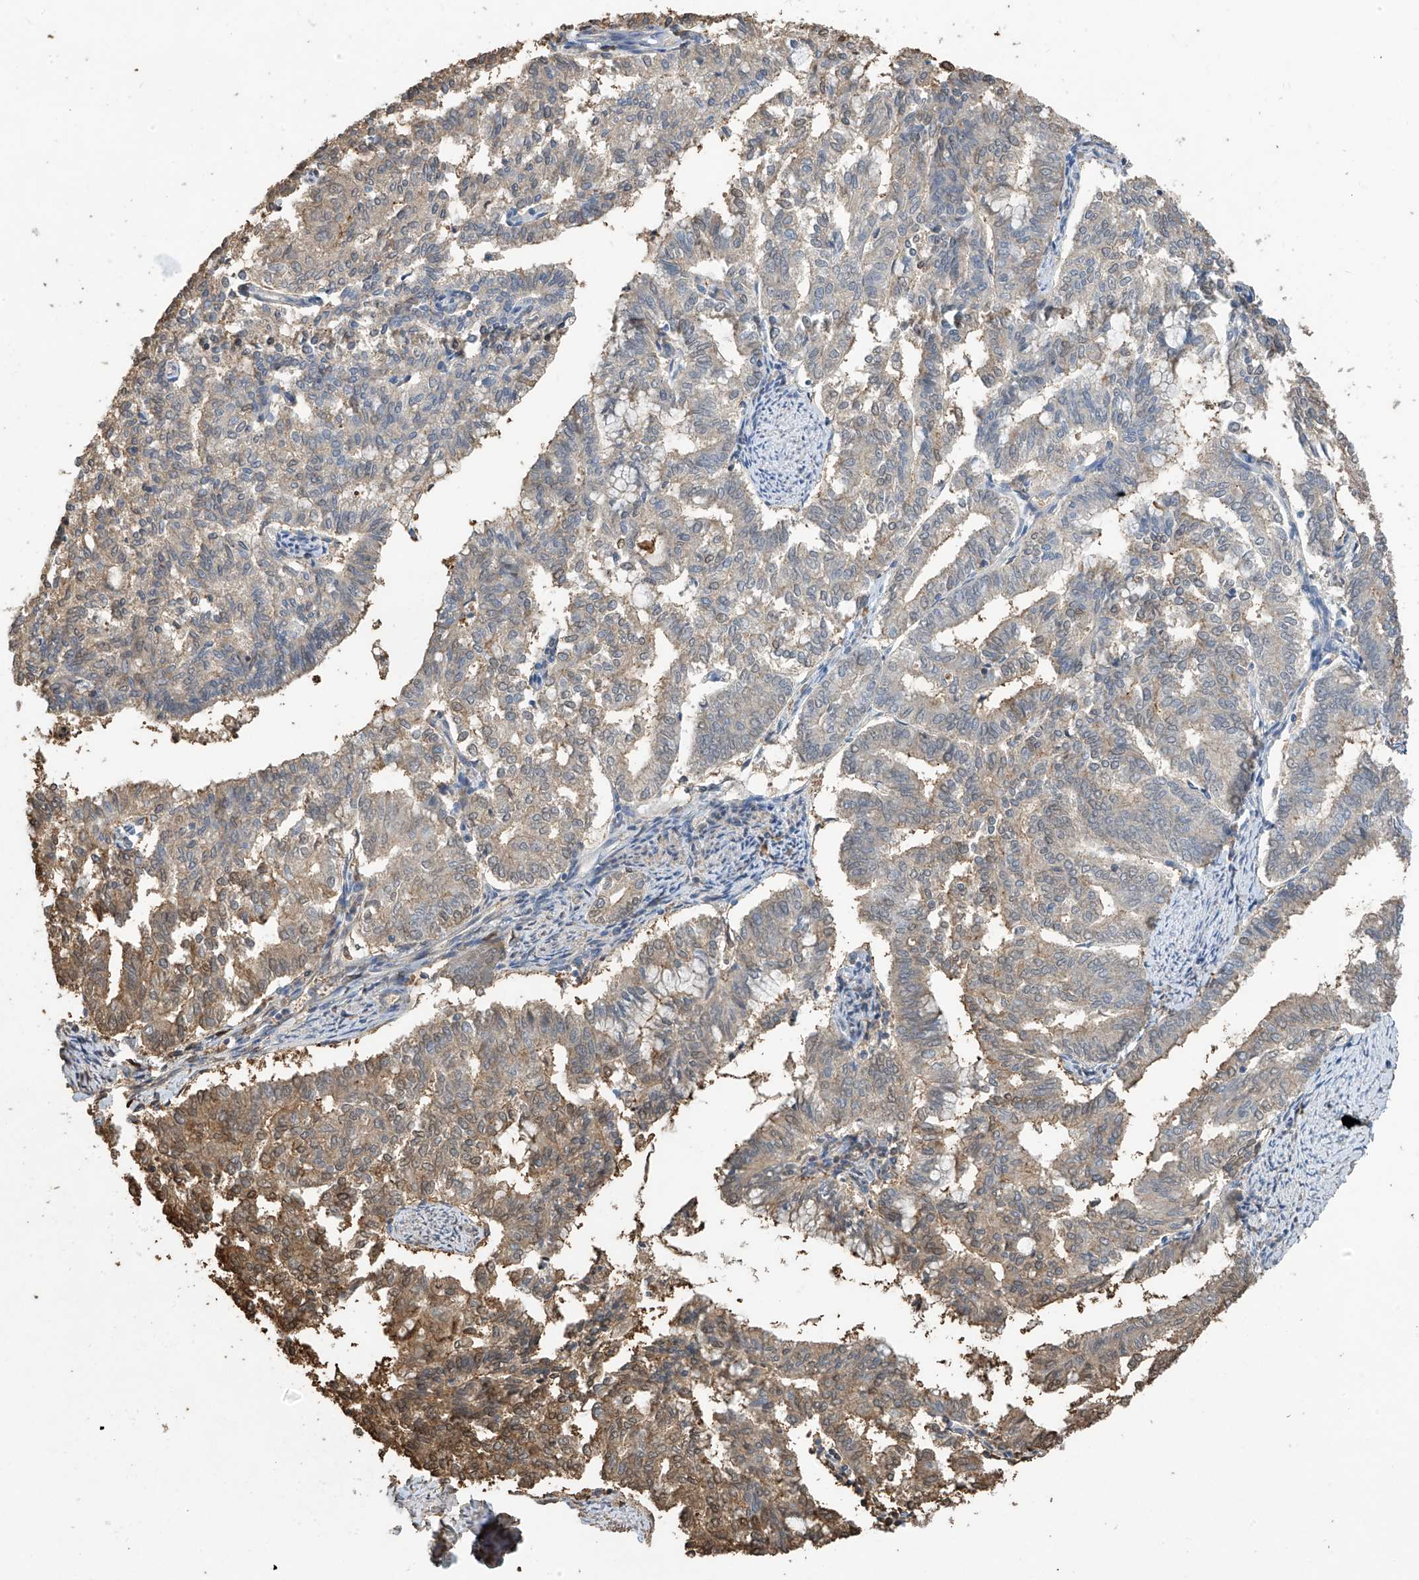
{"staining": {"intensity": "weak", "quantity": "25%-75%", "location": "cytoplasmic/membranous"}, "tissue": "endometrial cancer", "cell_type": "Tumor cells", "image_type": "cancer", "snomed": [{"axis": "morphology", "description": "Adenocarcinoma, NOS"}, {"axis": "topography", "description": "Endometrium"}], "caption": "This photomicrograph exhibits immunohistochemistry (IHC) staining of endometrial cancer, with low weak cytoplasmic/membranous expression in approximately 25%-75% of tumor cells.", "gene": "PMM1", "patient": {"sex": "female", "age": 79}}